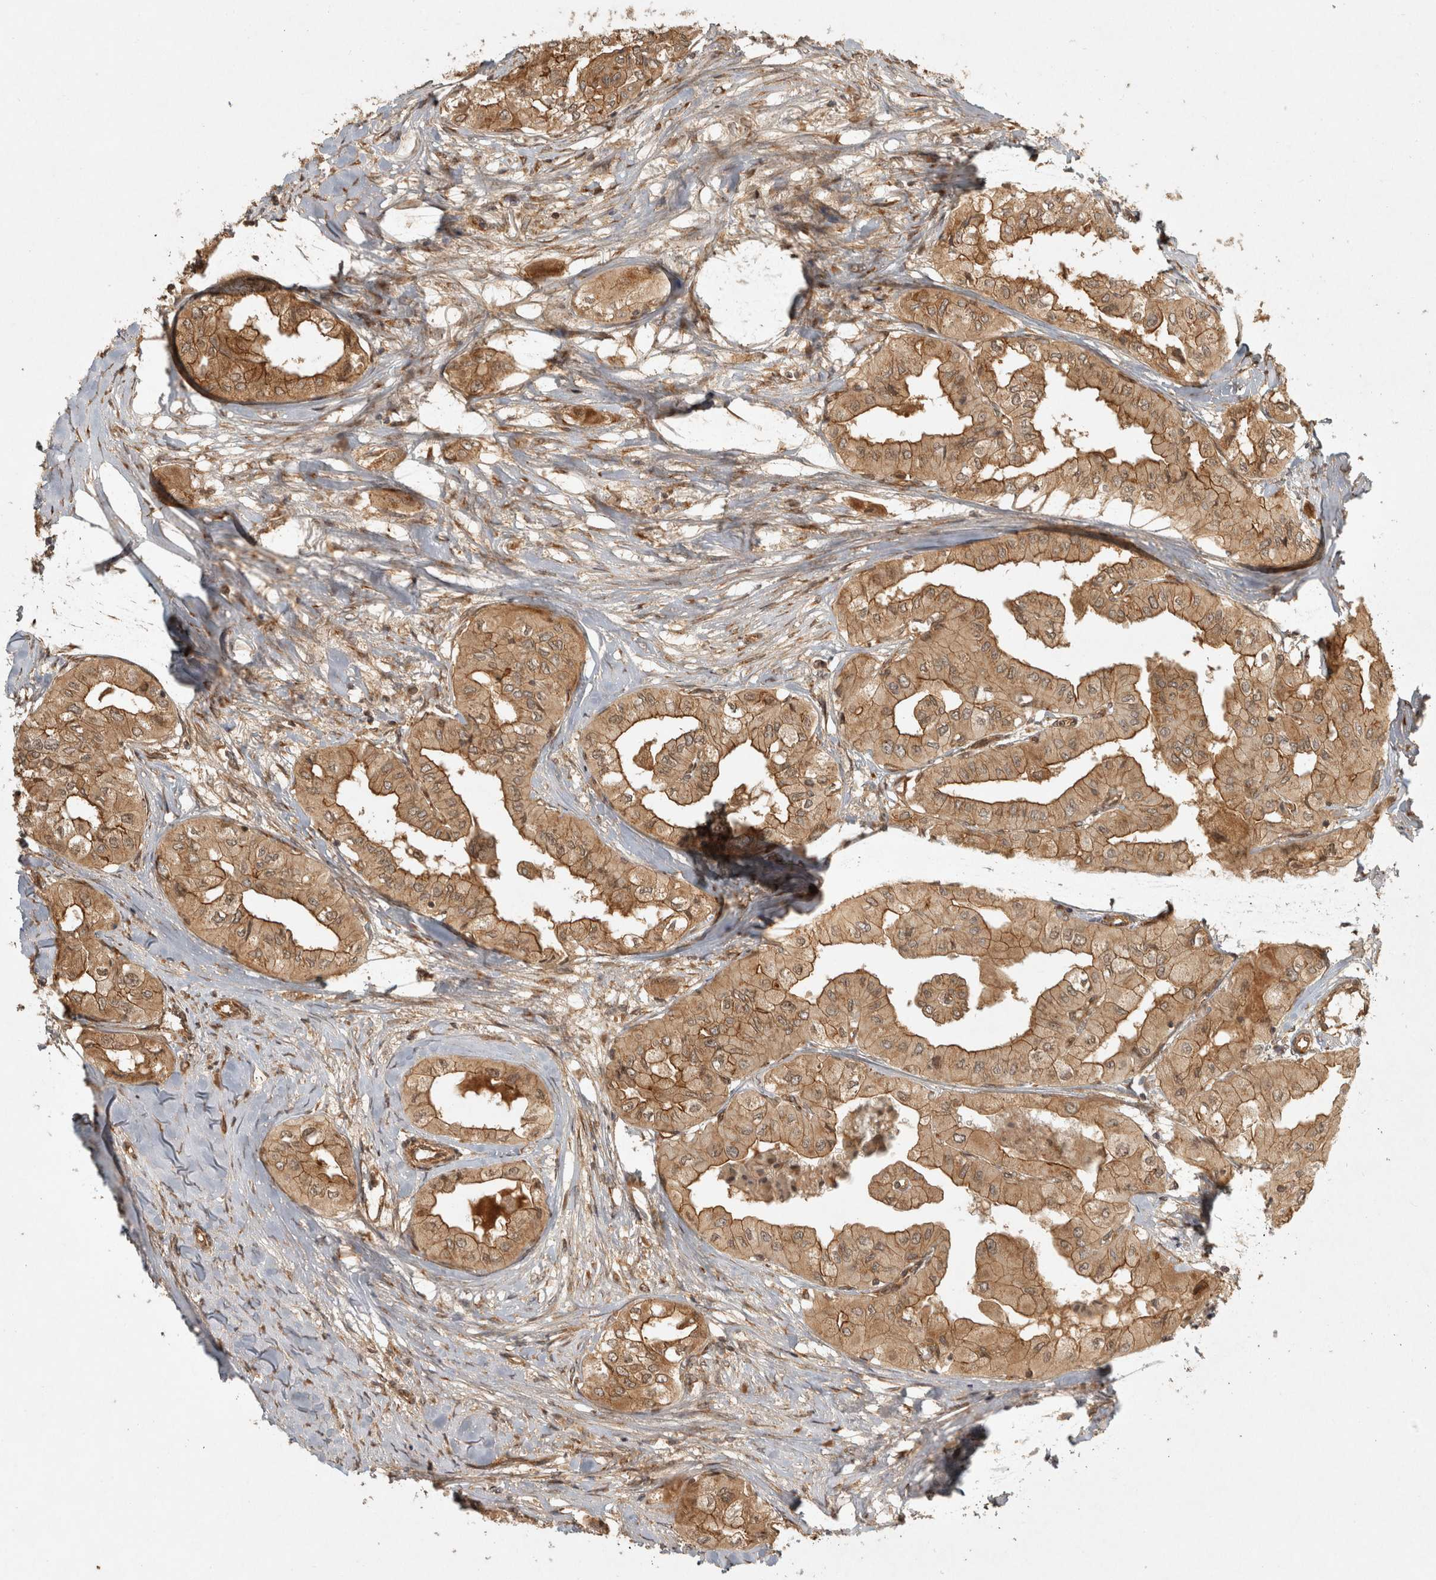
{"staining": {"intensity": "moderate", "quantity": ">75%", "location": "cytoplasmic/membranous"}, "tissue": "thyroid cancer", "cell_type": "Tumor cells", "image_type": "cancer", "snomed": [{"axis": "morphology", "description": "Papillary adenocarcinoma, NOS"}, {"axis": "topography", "description": "Thyroid gland"}], "caption": "The photomicrograph shows a brown stain indicating the presence of a protein in the cytoplasmic/membranous of tumor cells in papillary adenocarcinoma (thyroid). The staining was performed using DAB to visualize the protein expression in brown, while the nuclei were stained in blue with hematoxylin (Magnification: 20x).", "gene": "CAMSAP2", "patient": {"sex": "female", "age": 59}}